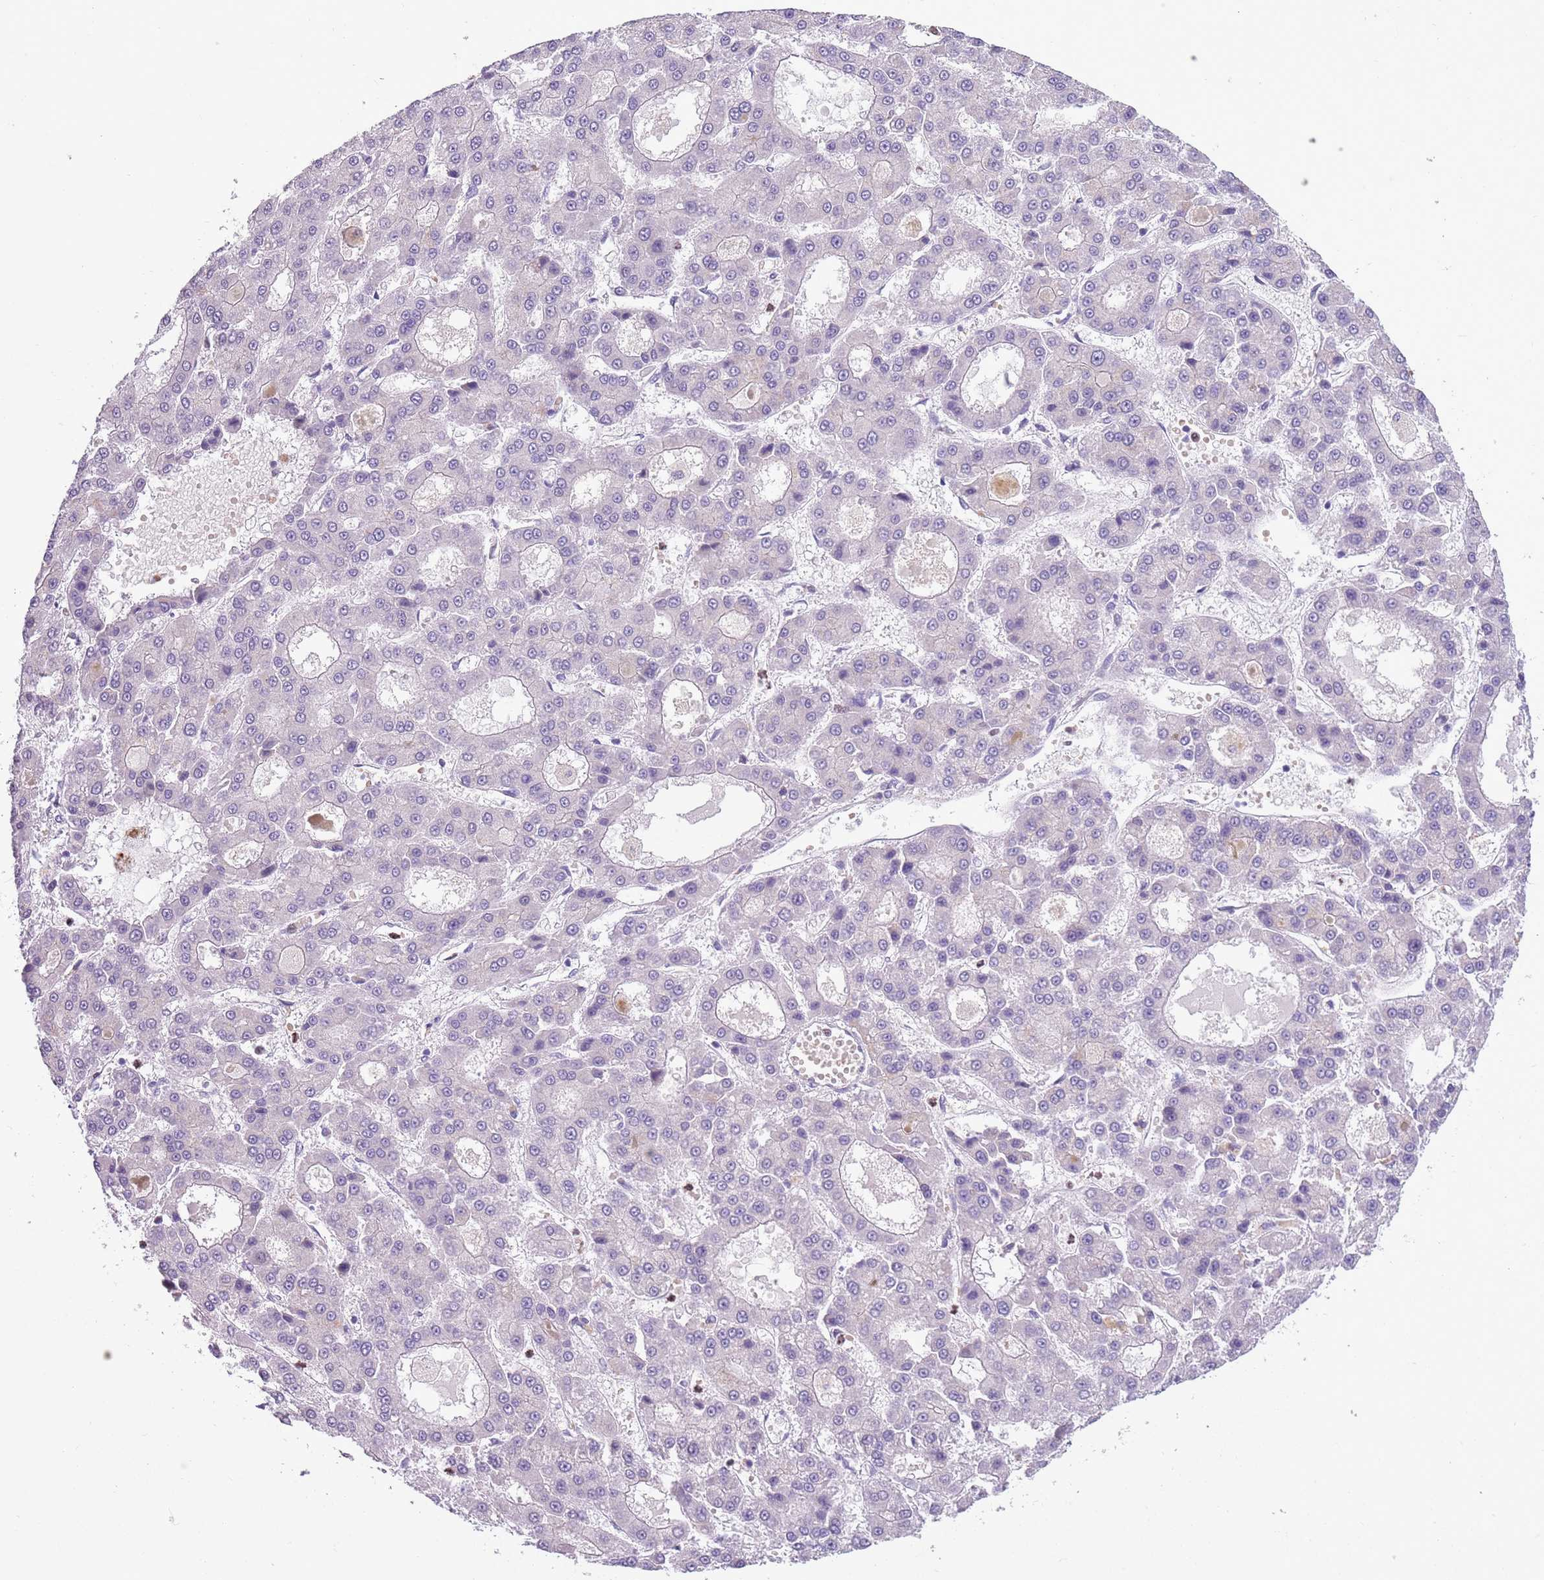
{"staining": {"intensity": "negative", "quantity": "none", "location": "none"}, "tissue": "liver cancer", "cell_type": "Tumor cells", "image_type": "cancer", "snomed": [{"axis": "morphology", "description": "Carcinoma, Hepatocellular, NOS"}, {"axis": "topography", "description": "Liver"}], "caption": "Immunohistochemical staining of human liver cancer (hepatocellular carcinoma) displays no significant staining in tumor cells.", "gene": "ADCY7", "patient": {"sex": "male", "age": 70}}